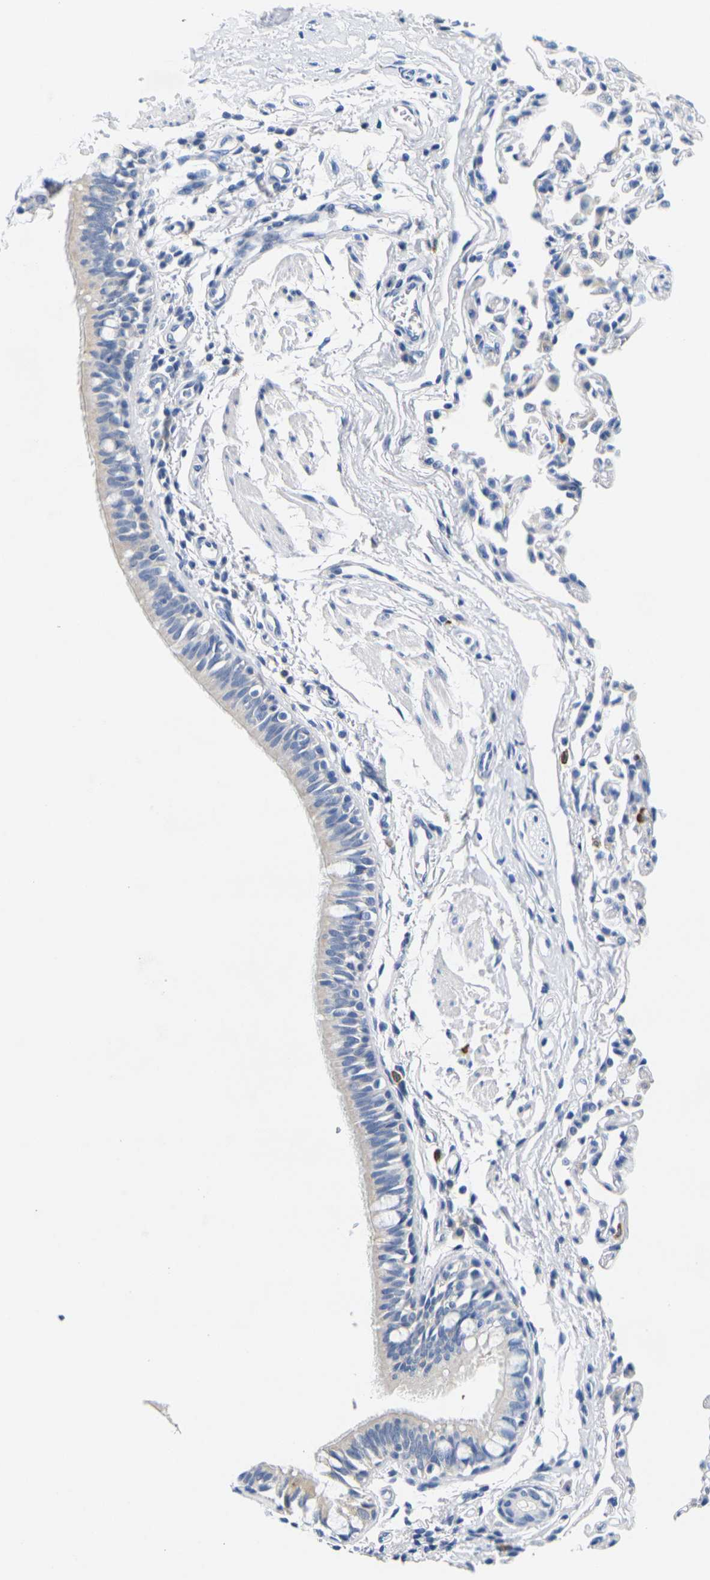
{"staining": {"intensity": "weak", "quantity": "<25%", "location": "cytoplasmic/membranous"}, "tissue": "bronchus", "cell_type": "Respiratory epithelial cells", "image_type": "normal", "snomed": [{"axis": "morphology", "description": "Normal tissue, NOS"}, {"axis": "topography", "description": "Bronchus"}, {"axis": "topography", "description": "Lung"}], "caption": "IHC micrograph of benign bronchus: bronchus stained with DAB demonstrates no significant protein expression in respiratory epithelial cells.", "gene": "NOCT", "patient": {"sex": "male", "age": 64}}